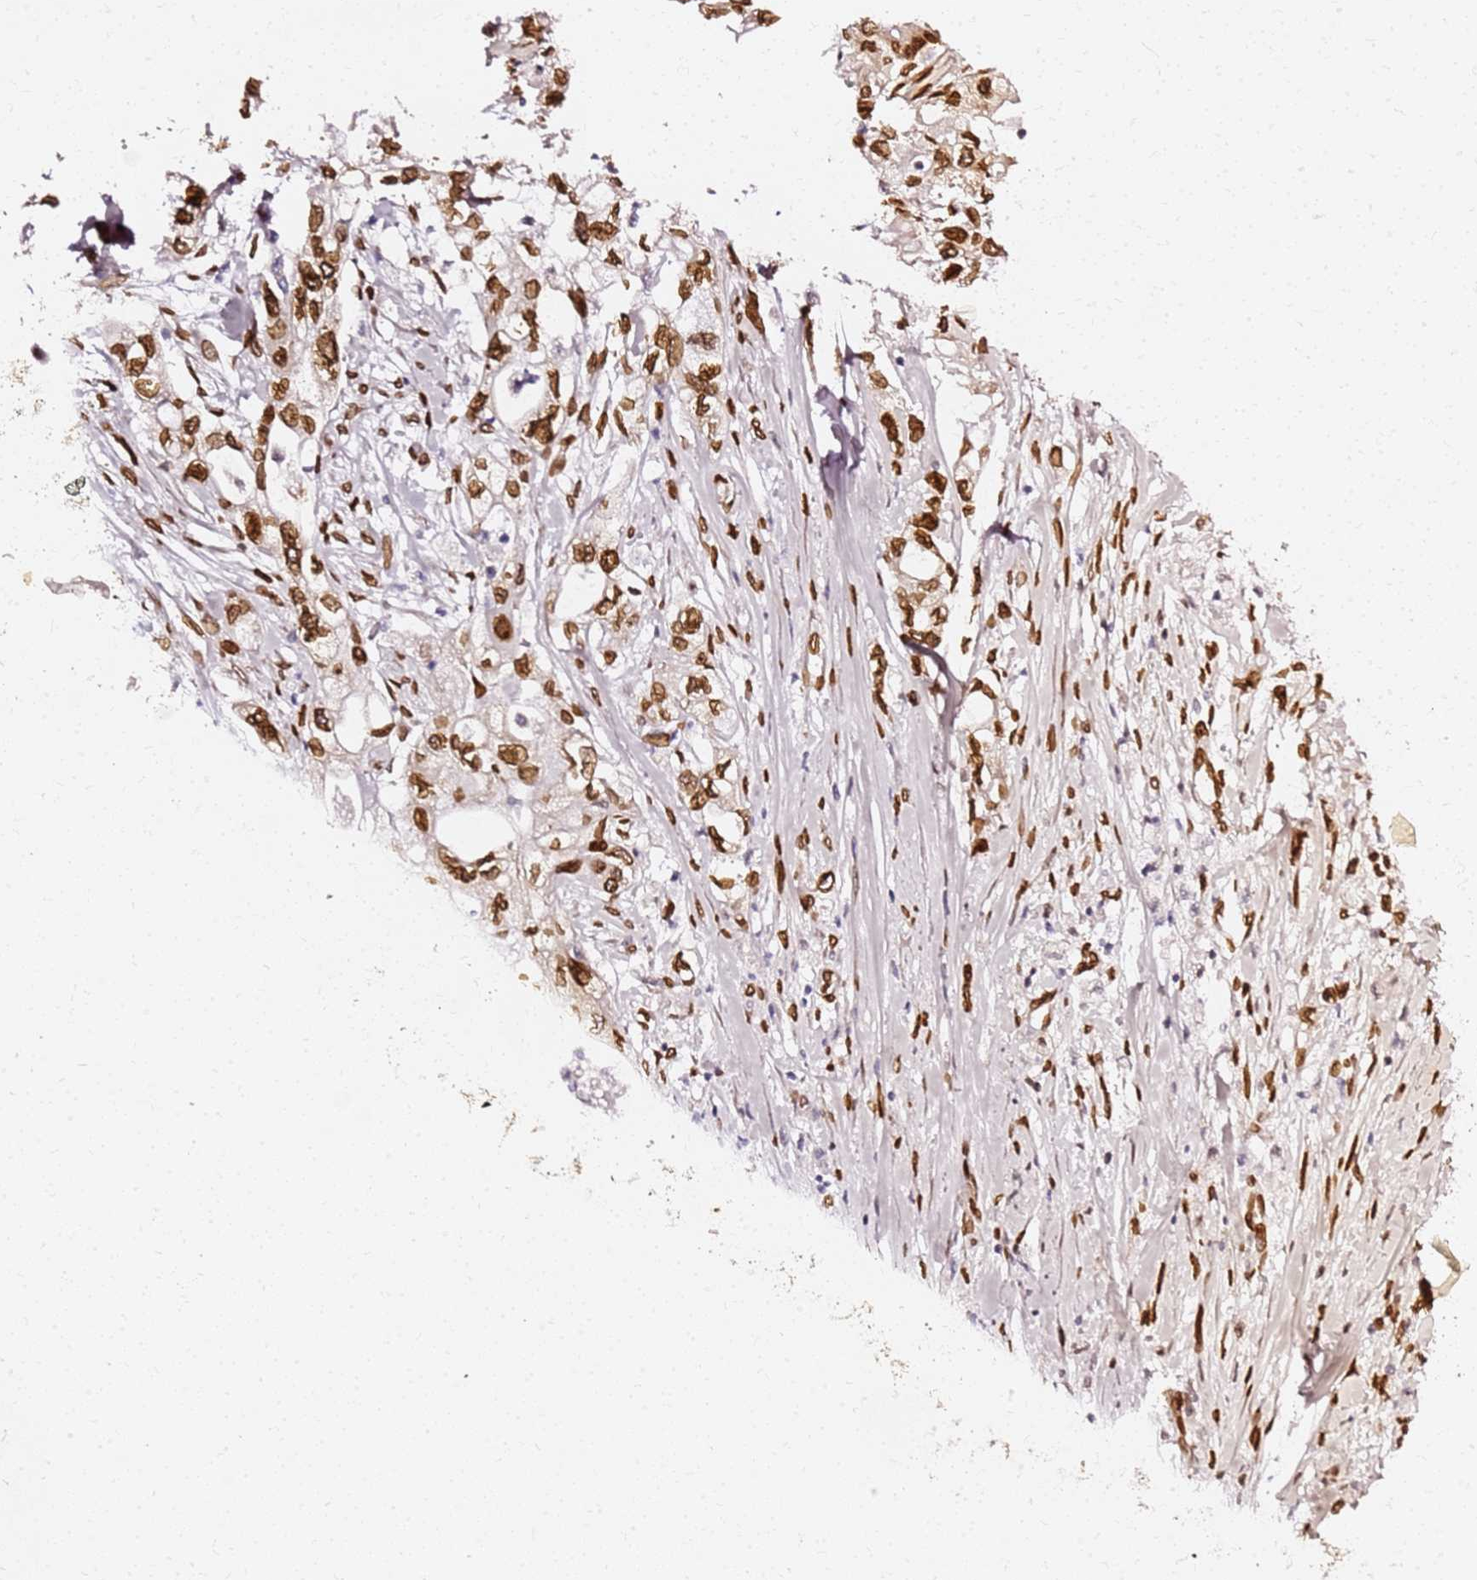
{"staining": {"intensity": "moderate", "quantity": ">75%", "location": "cytoplasmic/membranous,nuclear"}, "tissue": "pancreatic cancer", "cell_type": "Tumor cells", "image_type": "cancer", "snomed": [{"axis": "morphology", "description": "Adenocarcinoma, NOS"}, {"axis": "topography", "description": "Pancreas"}], "caption": "Moderate cytoplasmic/membranous and nuclear staining is identified in about >75% of tumor cells in pancreatic cancer (adenocarcinoma).", "gene": "C6orf141", "patient": {"sex": "male", "age": 79}}